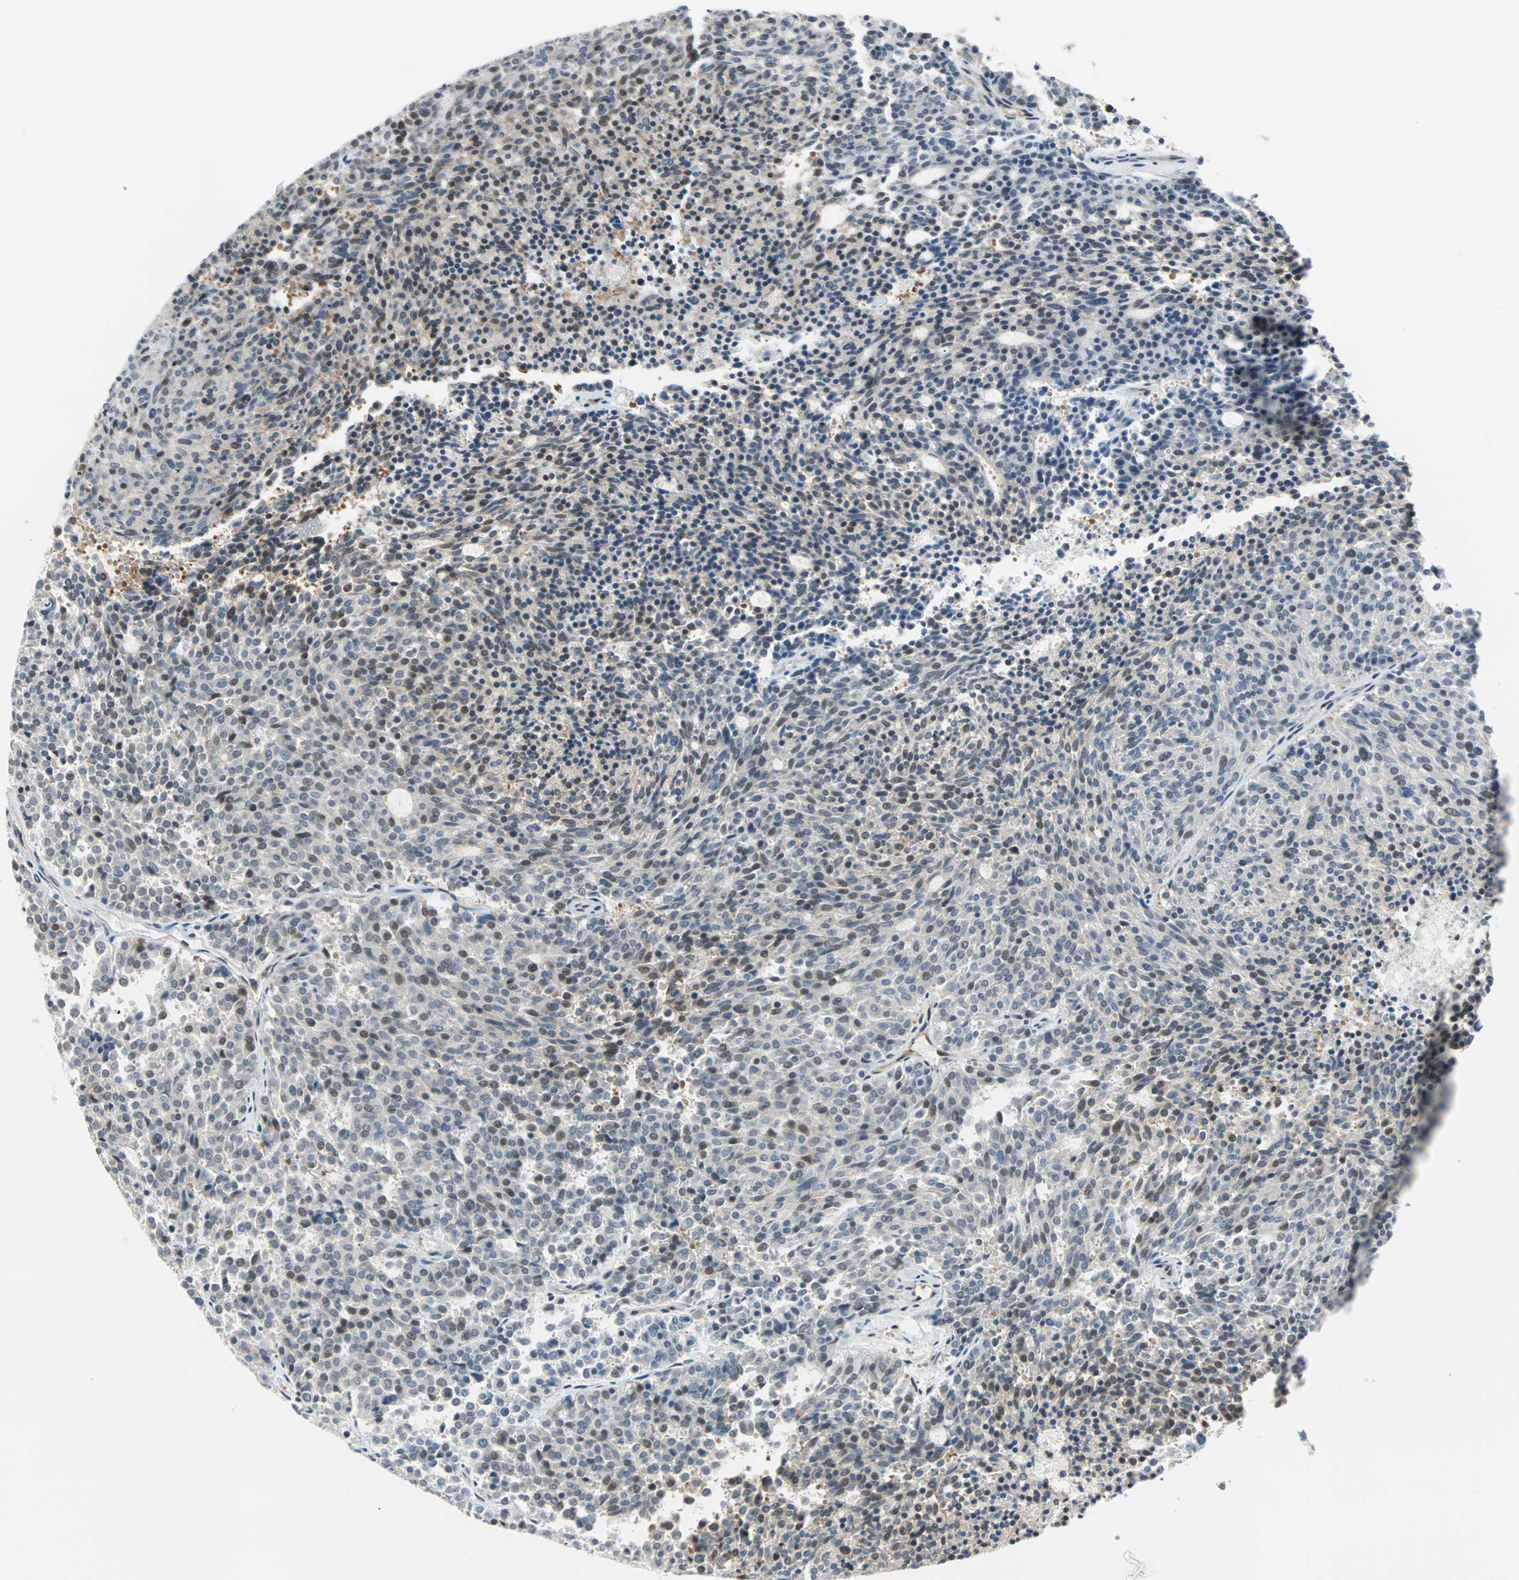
{"staining": {"intensity": "weak", "quantity": "<25%", "location": "cytoplasmic/membranous,nuclear"}, "tissue": "carcinoid", "cell_type": "Tumor cells", "image_type": "cancer", "snomed": [{"axis": "morphology", "description": "Carcinoid, malignant, NOS"}, {"axis": "topography", "description": "Pancreas"}], "caption": "Protein analysis of carcinoid demonstrates no significant positivity in tumor cells. (IHC, brightfield microscopy, high magnification).", "gene": "WWTR1", "patient": {"sex": "female", "age": 54}}